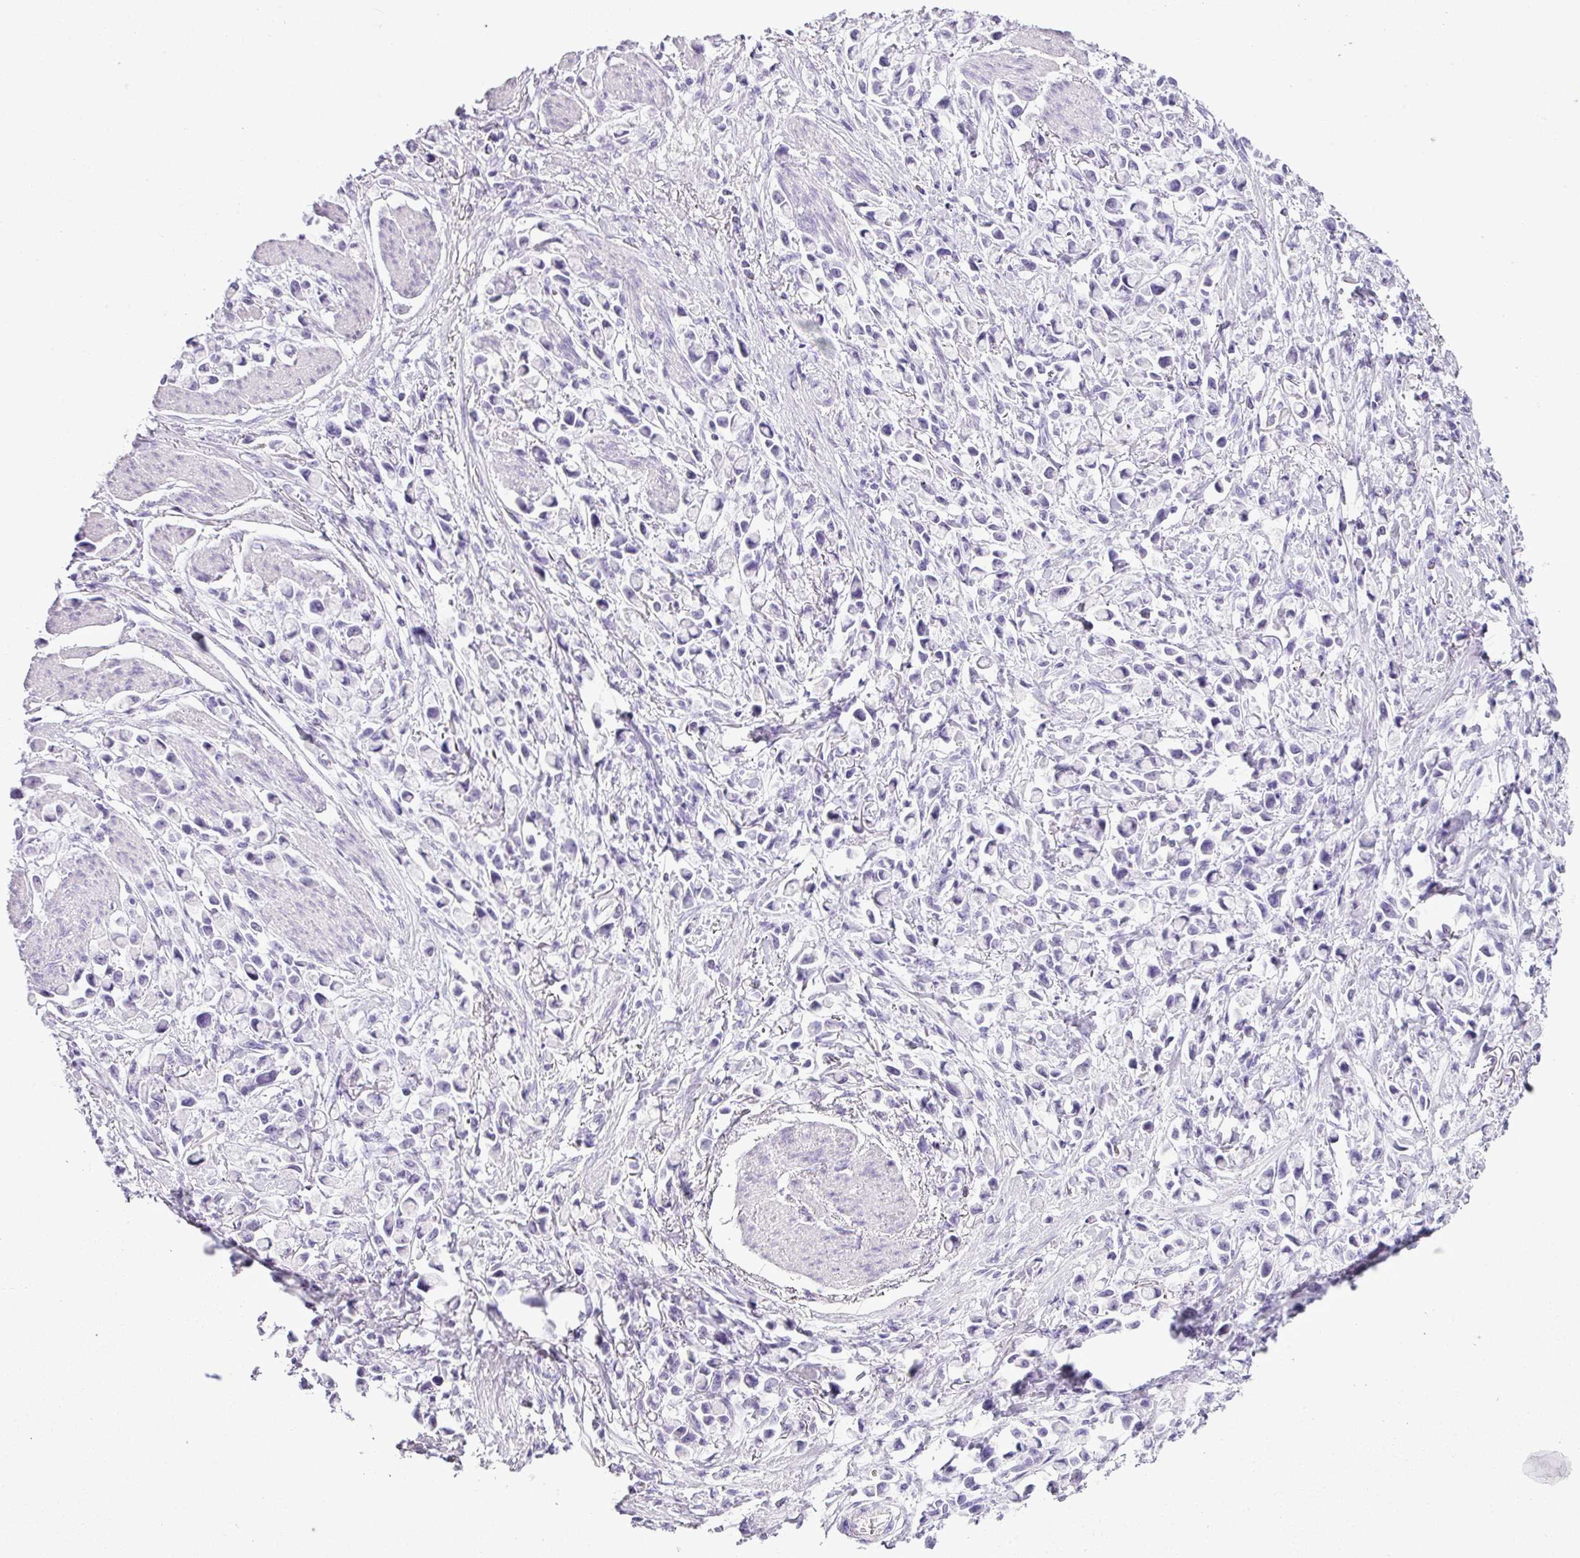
{"staining": {"intensity": "negative", "quantity": "none", "location": "none"}, "tissue": "stomach cancer", "cell_type": "Tumor cells", "image_type": "cancer", "snomed": [{"axis": "morphology", "description": "Adenocarcinoma, NOS"}, {"axis": "topography", "description": "Stomach"}], "caption": "The IHC photomicrograph has no significant staining in tumor cells of stomach cancer (adenocarcinoma) tissue.", "gene": "SCT", "patient": {"sex": "female", "age": 81}}